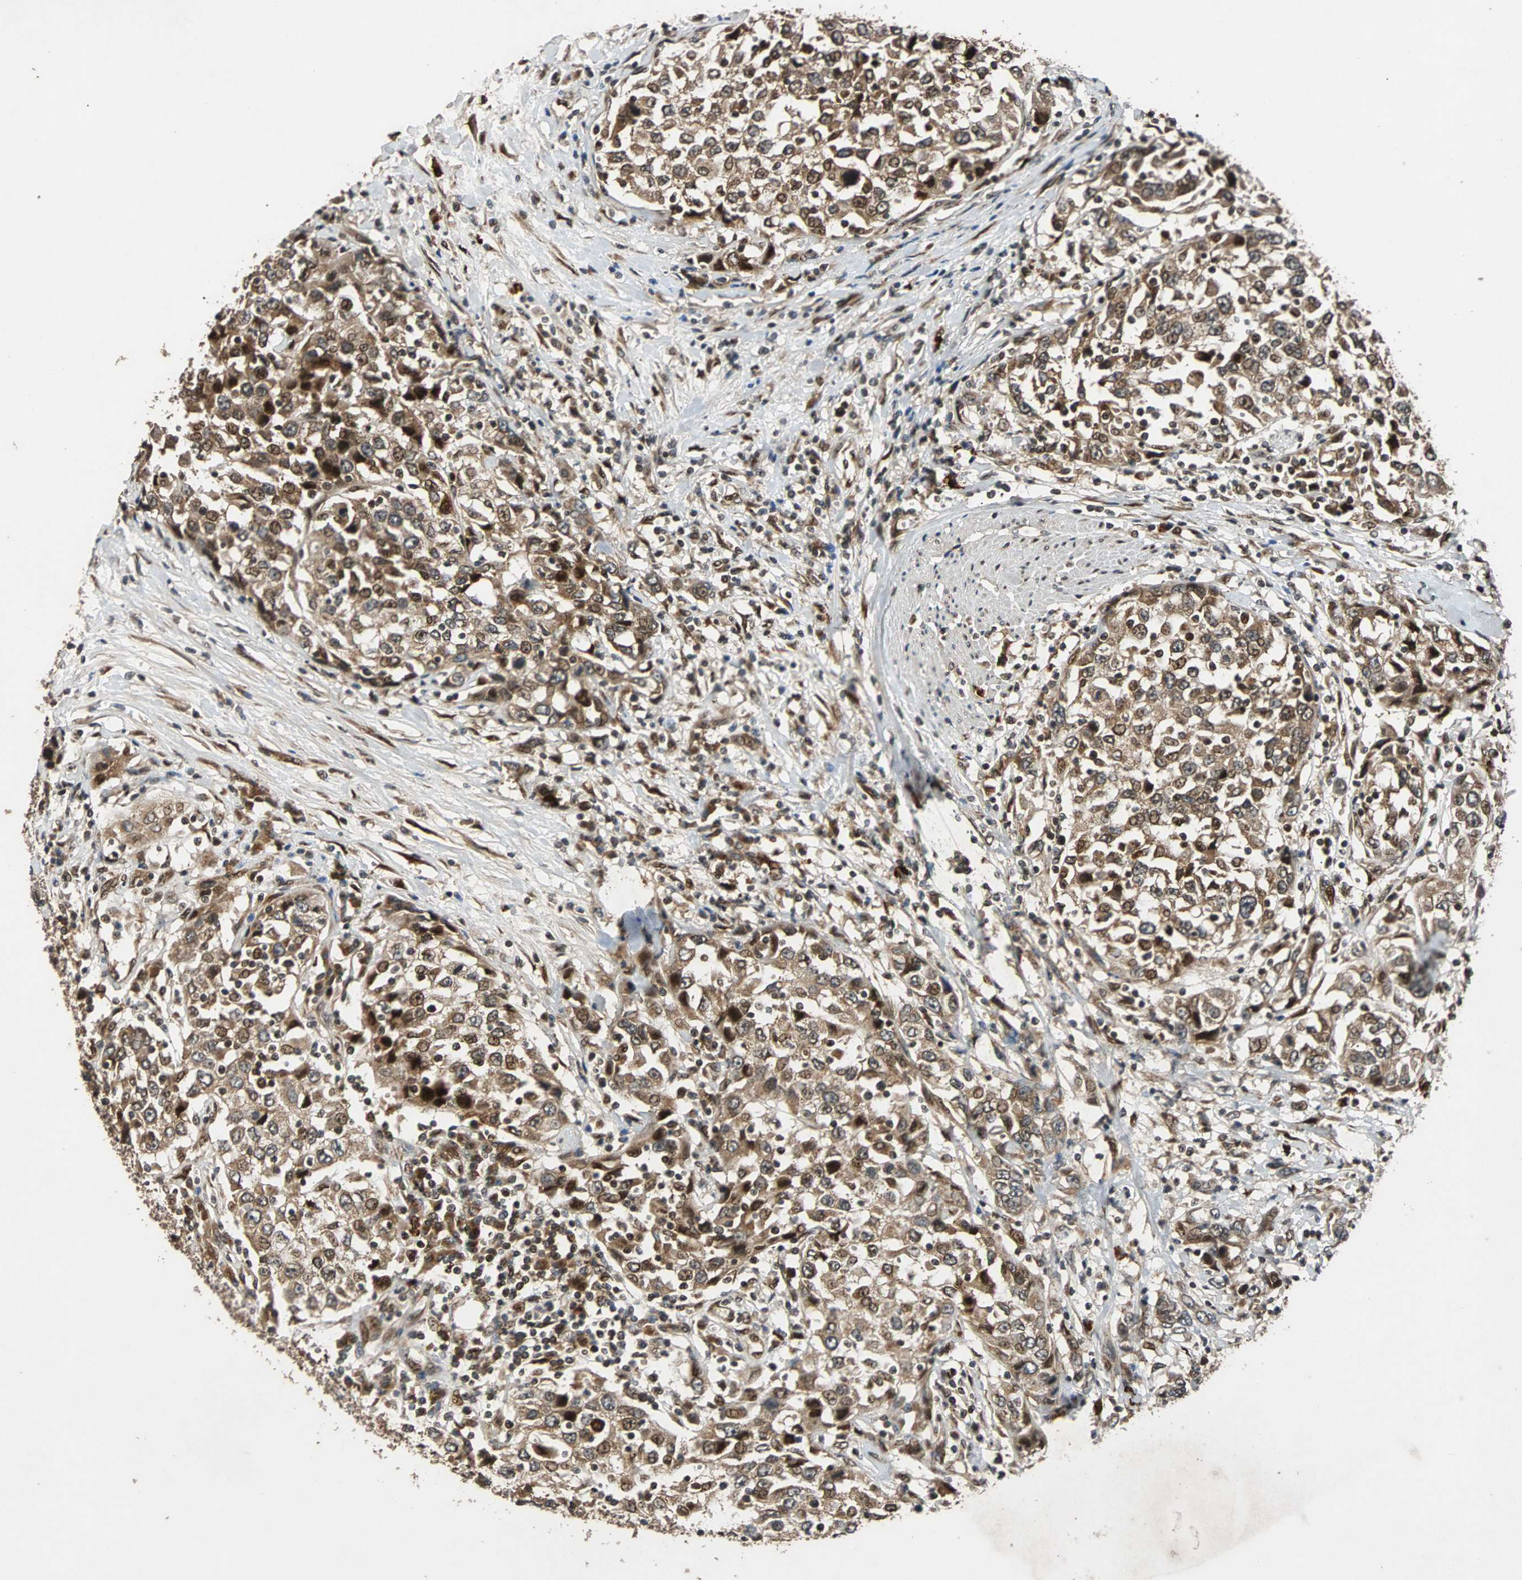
{"staining": {"intensity": "moderate", "quantity": ">75%", "location": "cytoplasmic/membranous,nuclear"}, "tissue": "urothelial cancer", "cell_type": "Tumor cells", "image_type": "cancer", "snomed": [{"axis": "morphology", "description": "Urothelial carcinoma, High grade"}, {"axis": "topography", "description": "Urinary bladder"}], "caption": "A high-resolution image shows immunohistochemistry staining of high-grade urothelial carcinoma, which demonstrates moderate cytoplasmic/membranous and nuclear staining in approximately >75% of tumor cells.", "gene": "USP31", "patient": {"sex": "female", "age": 80}}